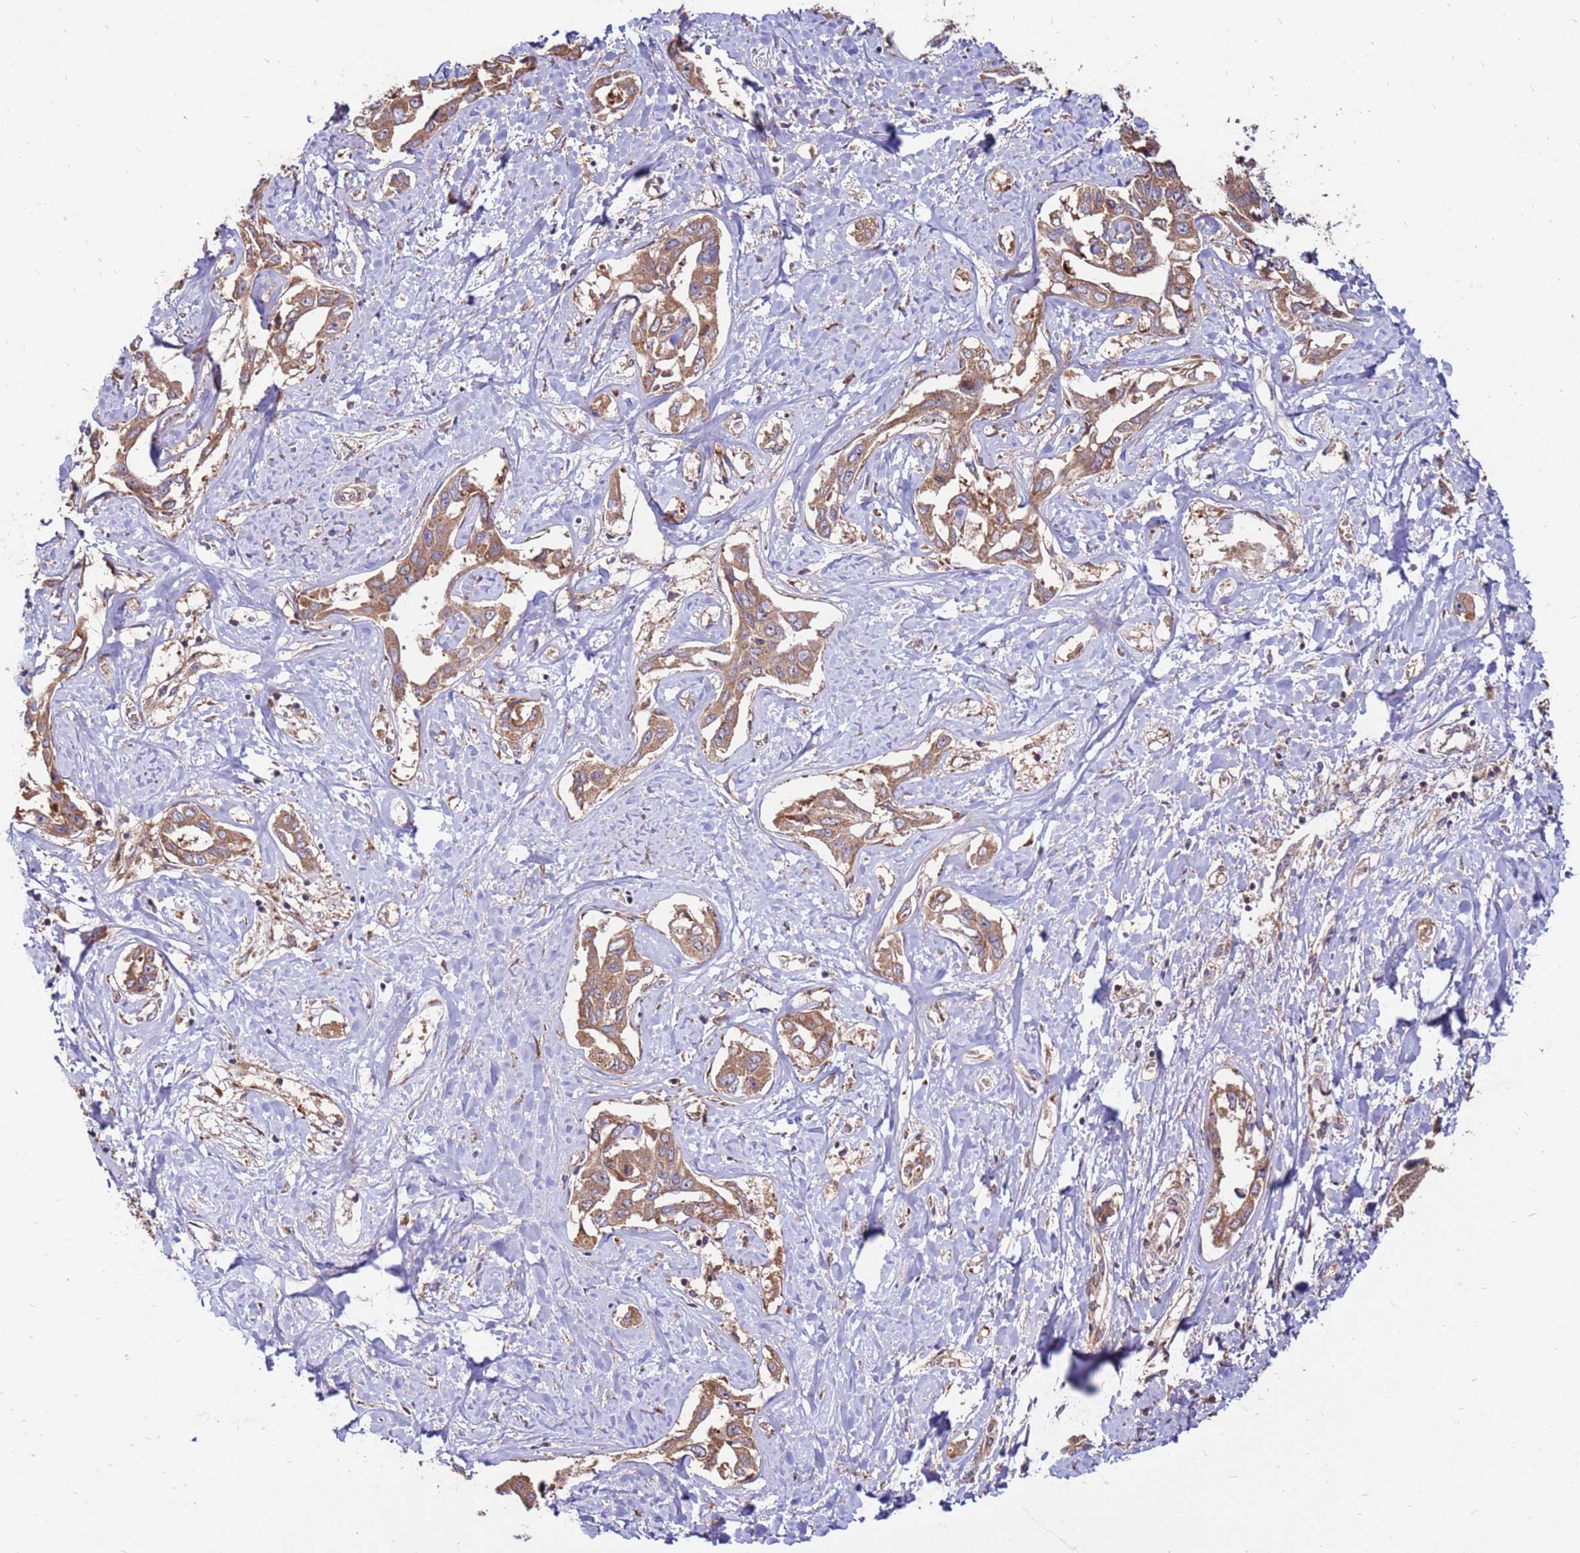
{"staining": {"intensity": "moderate", "quantity": ">75%", "location": "cytoplasmic/membranous"}, "tissue": "liver cancer", "cell_type": "Tumor cells", "image_type": "cancer", "snomed": [{"axis": "morphology", "description": "Cholangiocarcinoma"}, {"axis": "topography", "description": "Liver"}], "caption": "Brown immunohistochemical staining in liver cholangiocarcinoma demonstrates moderate cytoplasmic/membranous expression in approximately >75% of tumor cells.", "gene": "SLC44A5", "patient": {"sex": "male", "age": 59}}